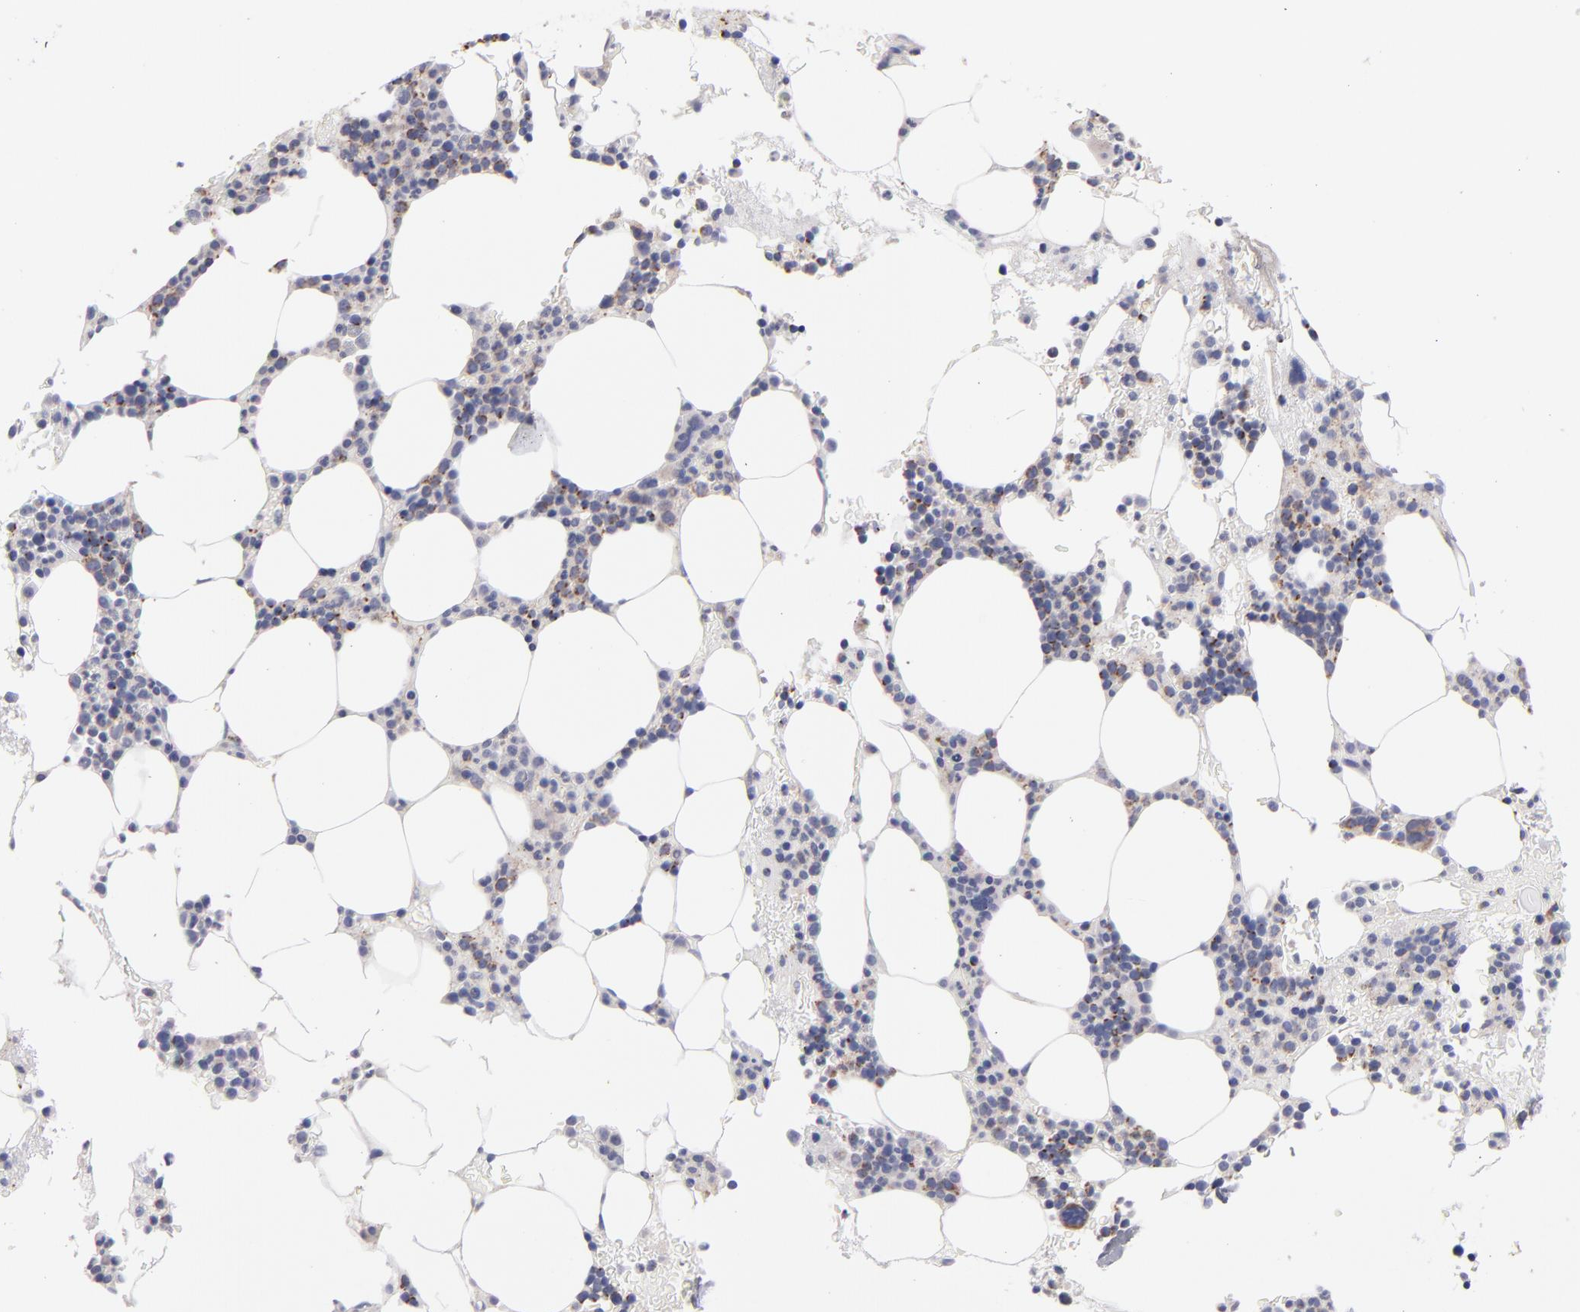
{"staining": {"intensity": "moderate", "quantity": "<25%", "location": "cytoplasmic/membranous"}, "tissue": "bone marrow", "cell_type": "Hematopoietic cells", "image_type": "normal", "snomed": [{"axis": "morphology", "description": "Normal tissue, NOS"}, {"axis": "topography", "description": "Bone marrow"}], "caption": "Protein expression analysis of unremarkable bone marrow demonstrates moderate cytoplasmic/membranous positivity in about <25% of hematopoietic cells.", "gene": "HCCS", "patient": {"sex": "male", "age": 78}}